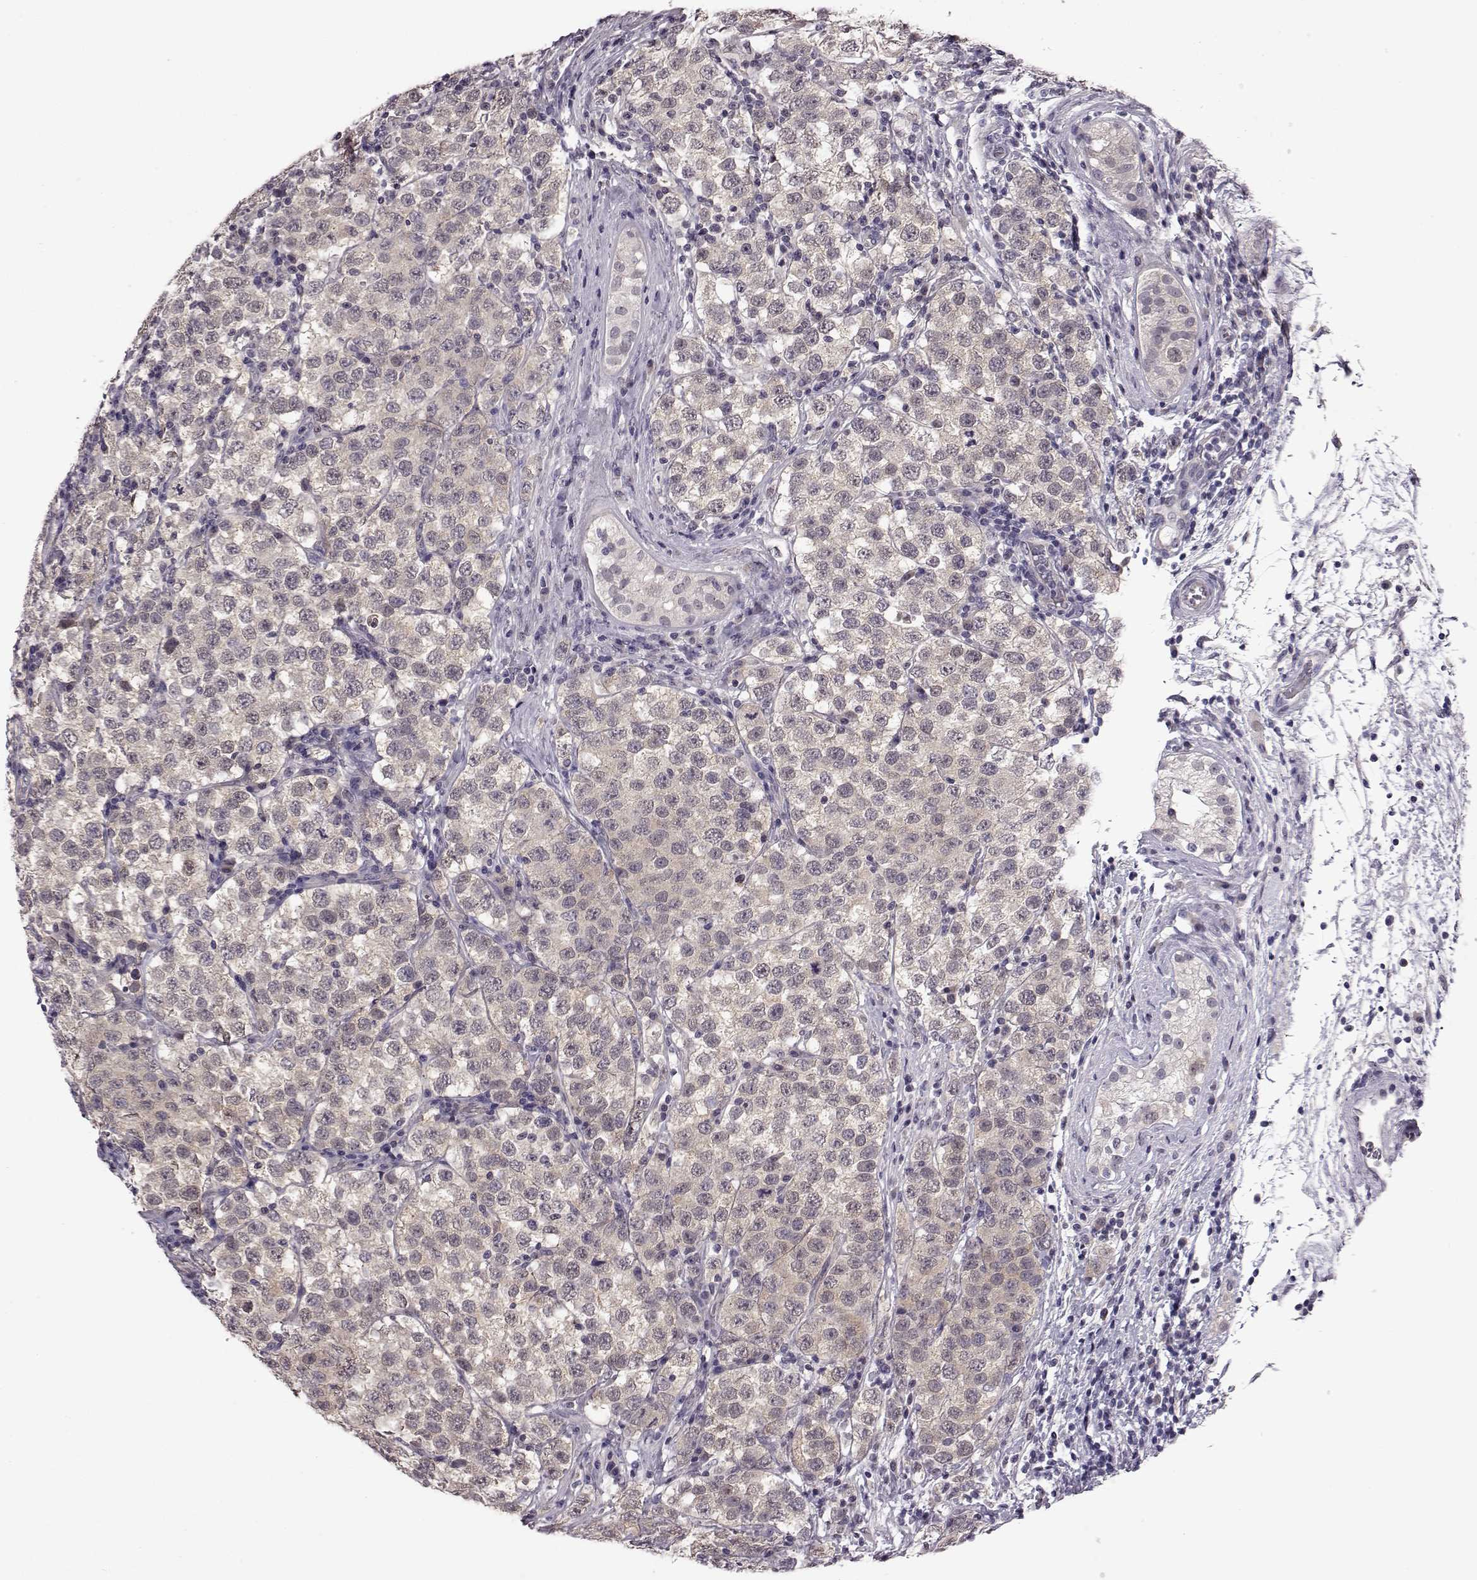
{"staining": {"intensity": "weak", "quantity": "25%-75%", "location": "cytoplasmic/membranous"}, "tissue": "testis cancer", "cell_type": "Tumor cells", "image_type": "cancer", "snomed": [{"axis": "morphology", "description": "Seminoma, NOS"}, {"axis": "topography", "description": "Testis"}], "caption": "Protein staining exhibits weak cytoplasmic/membranous expression in about 25%-75% of tumor cells in testis cancer (seminoma).", "gene": "C10orf62", "patient": {"sex": "male", "age": 34}}